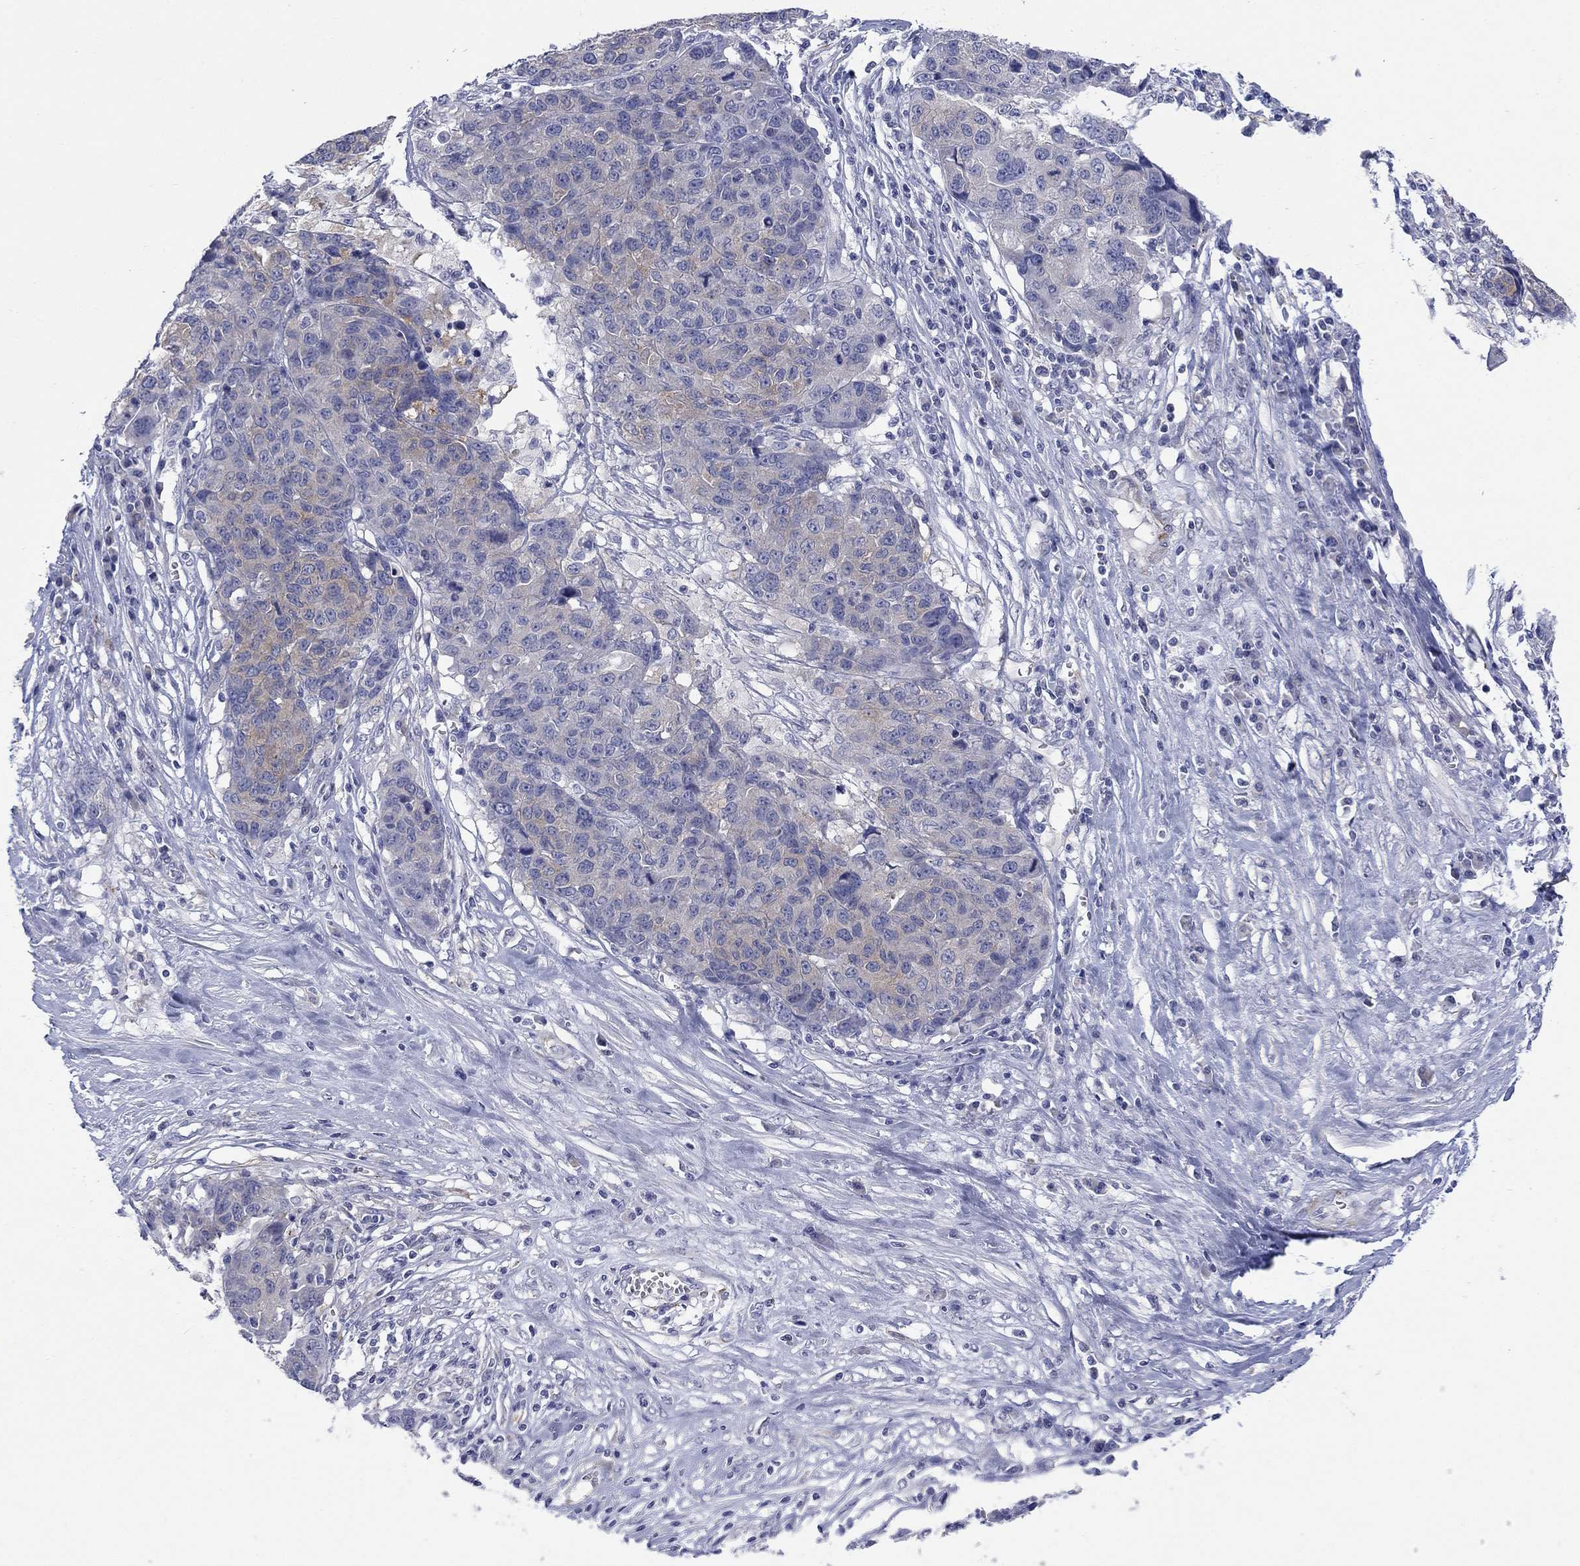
{"staining": {"intensity": "weak", "quantity": "<25%", "location": "cytoplasmic/membranous"}, "tissue": "ovarian cancer", "cell_type": "Tumor cells", "image_type": "cancer", "snomed": [{"axis": "morphology", "description": "Cystadenocarcinoma, serous, NOS"}, {"axis": "topography", "description": "Ovary"}], "caption": "DAB (3,3'-diaminobenzidine) immunohistochemical staining of human ovarian cancer exhibits no significant expression in tumor cells.", "gene": "PTPRZ1", "patient": {"sex": "female", "age": 87}}